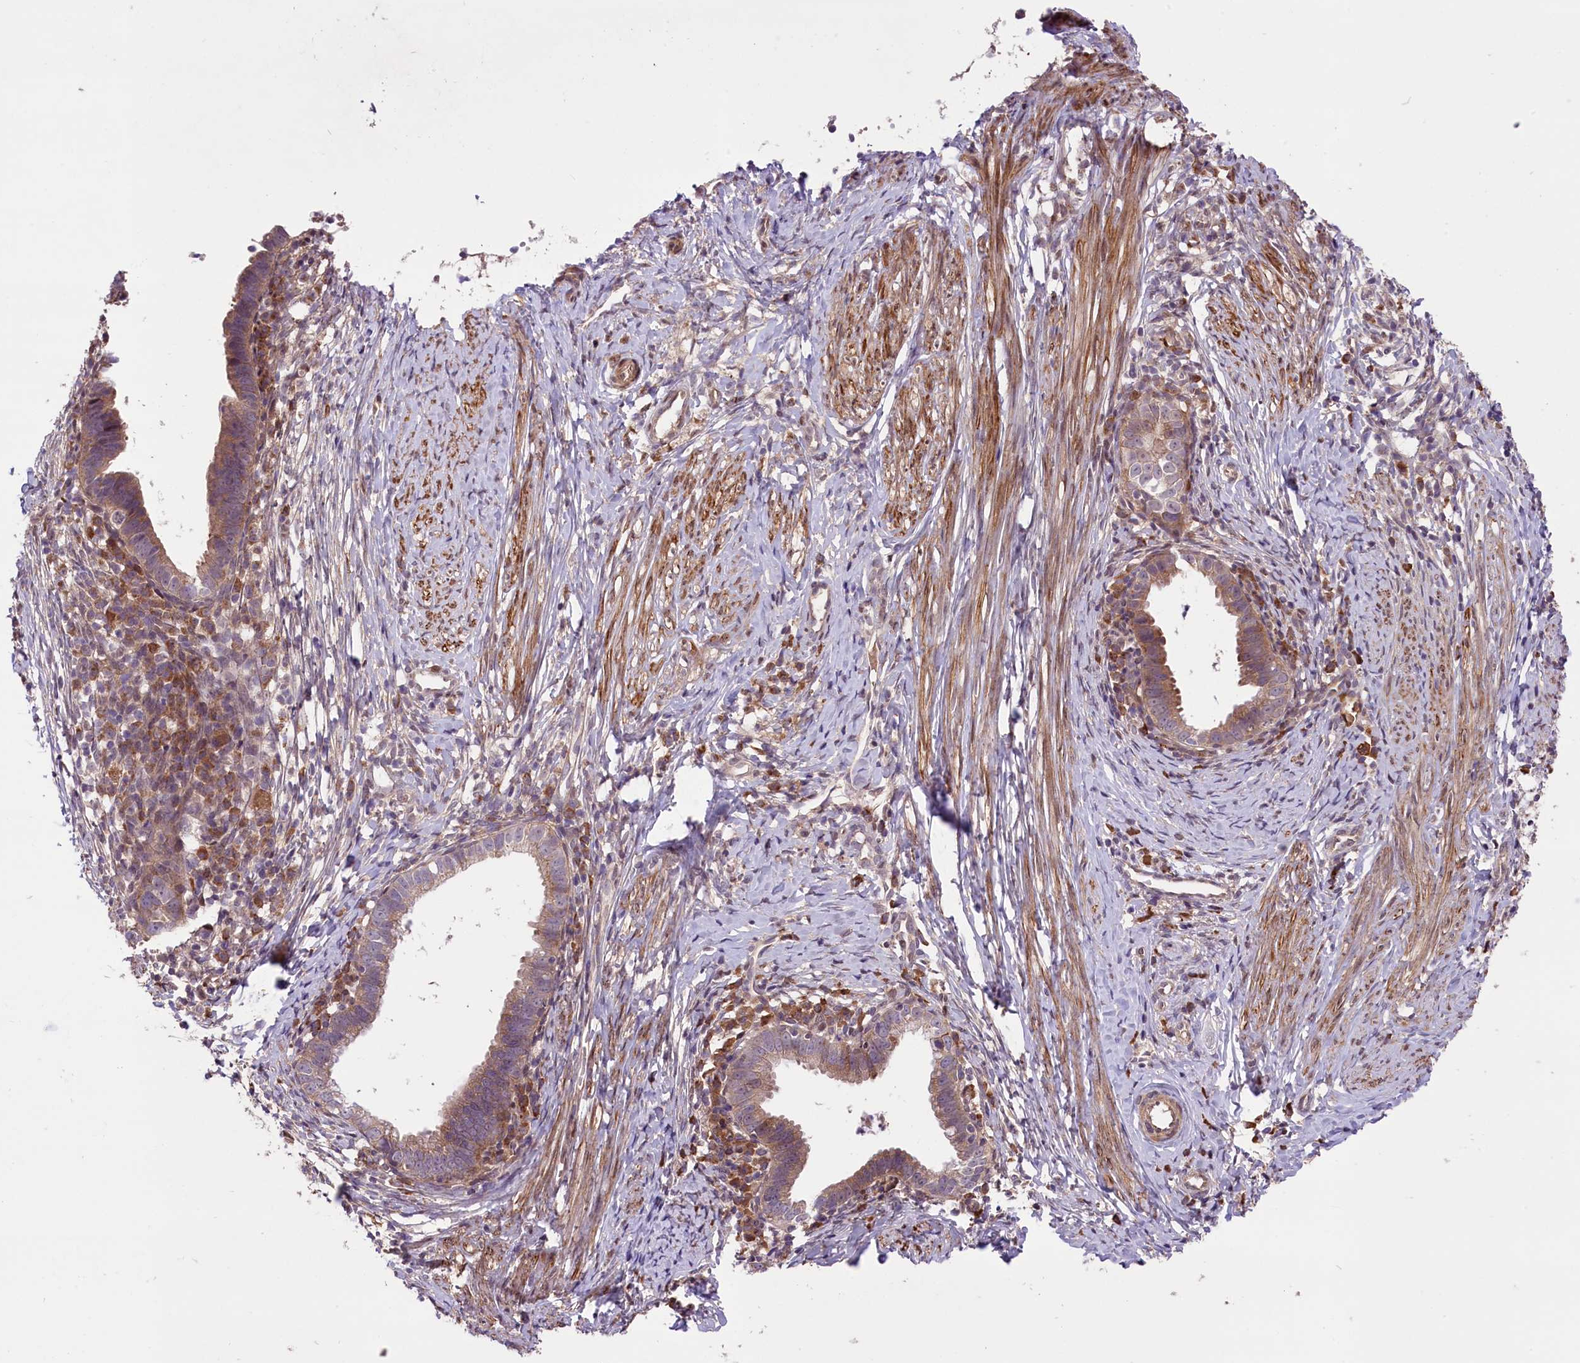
{"staining": {"intensity": "moderate", "quantity": ">75%", "location": "cytoplasmic/membranous"}, "tissue": "cervical cancer", "cell_type": "Tumor cells", "image_type": "cancer", "snomed": [{"axis": "morphology", "description": "Adenocarcinoma, NOS"}, {"axis": "topography", "description": "Cervix"}], "caption": "Protein expression analysis of human adenocarcinoma (cervical) reveals moderate cytoplasmic/membranous positivity in approximately >75% of tumor cells.", "gene": "HDAC5", "patient": {"sex": "female", "age": 36}}